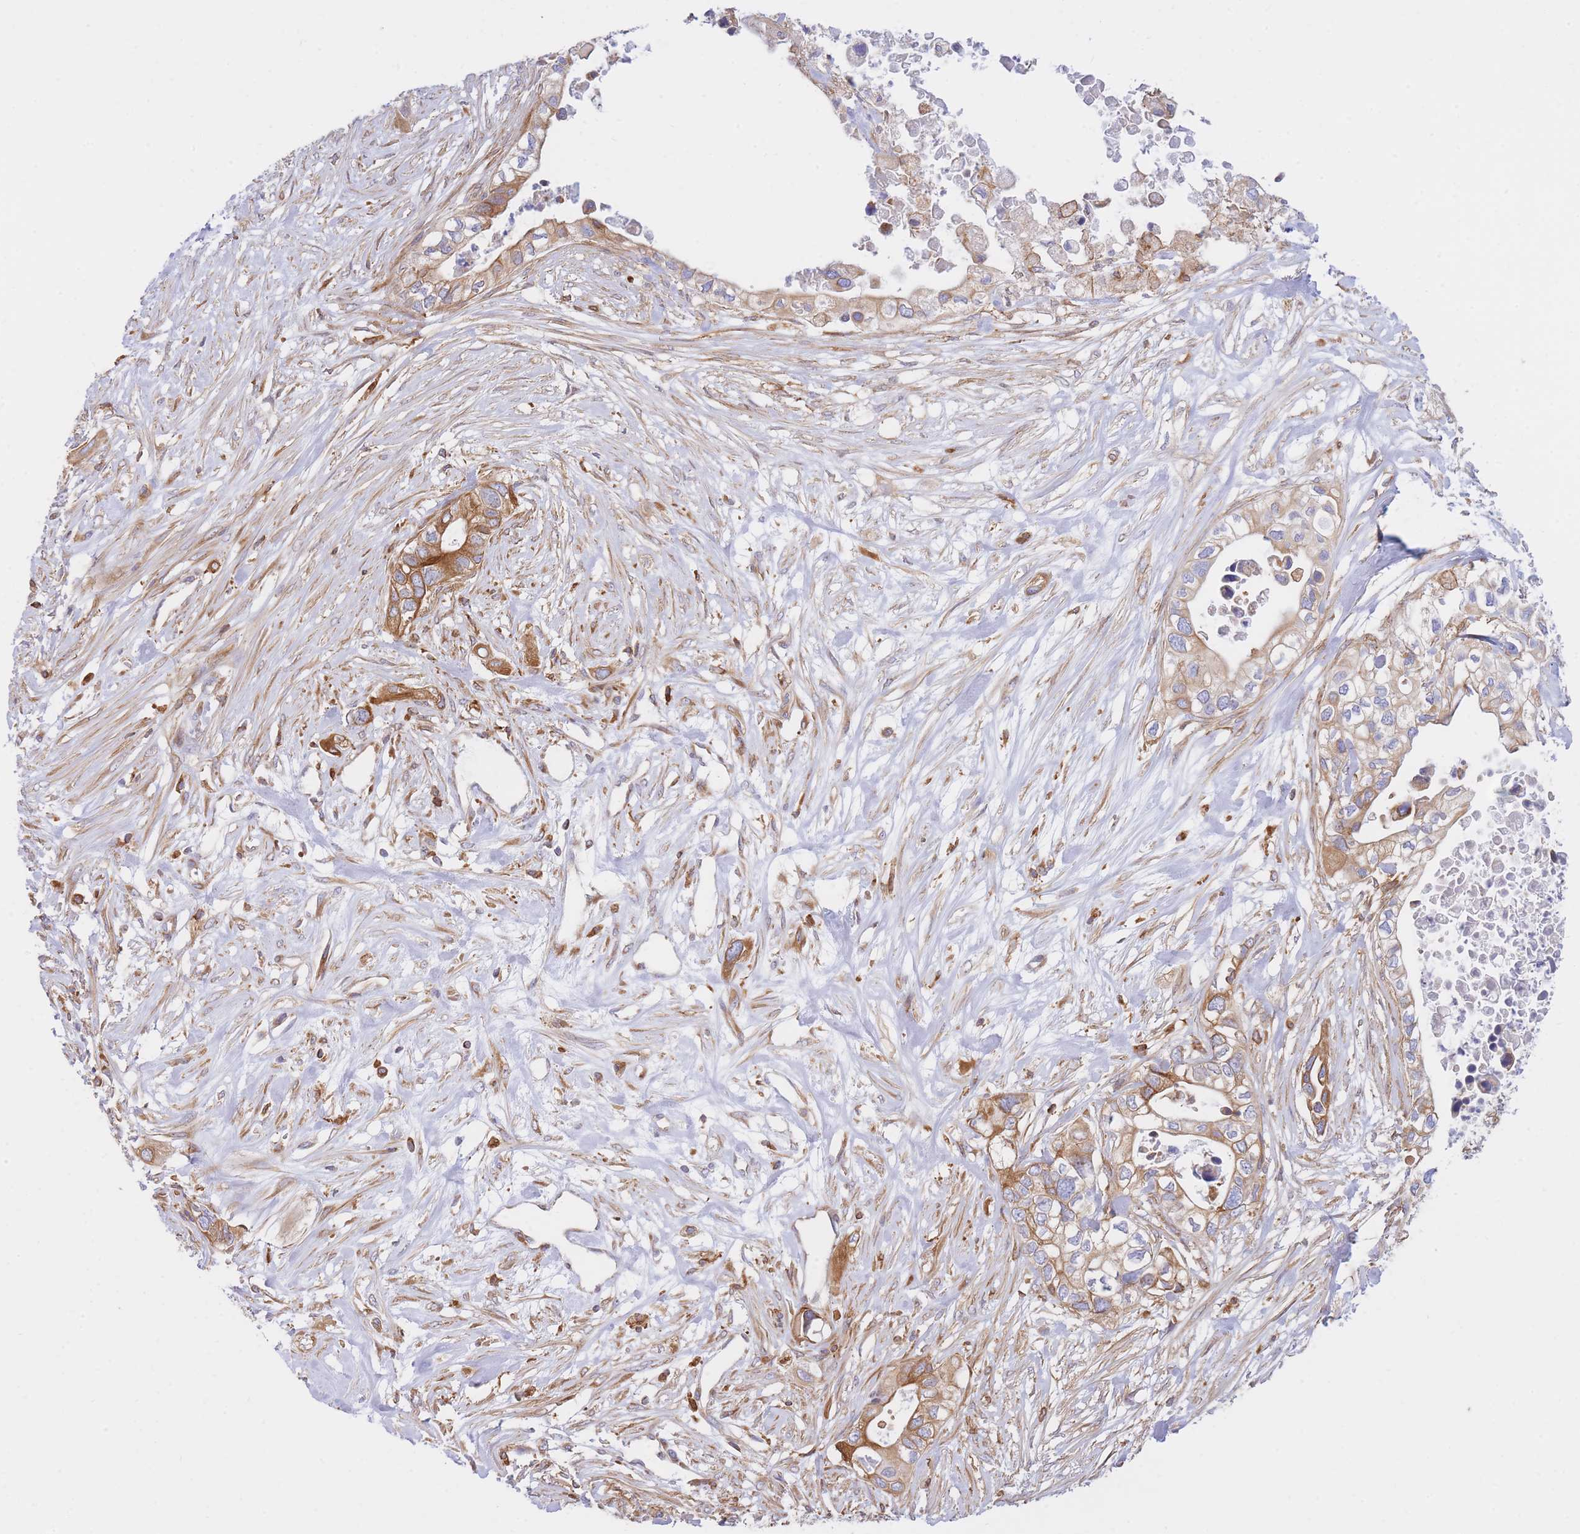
{"staining": {"intensity": "moderate", "quantity": "25%-75%", "location": "cytoplasmic/membranous"}, "tissue": "pancreatic cancer", "cell_type": "Tumor cells", "image_type": "cancer", "snomed": [{"axis": "morphology", "description": "Adenocarcinoma, NOS"}, {"axis": "topography", "description": "Pancreas"}], "caption": "Tumor cells demonstrate medium levels of moderate cytoplasmic/membranous positivity in about 25%-75% of cells in pancreatic cancer (adenocarcinoma). Immunohistochemistry stains the protein of interest in brown and the nuclei are stained blue.", "gene": "REM1", "patient": {"sex": "female", "age": 63}}